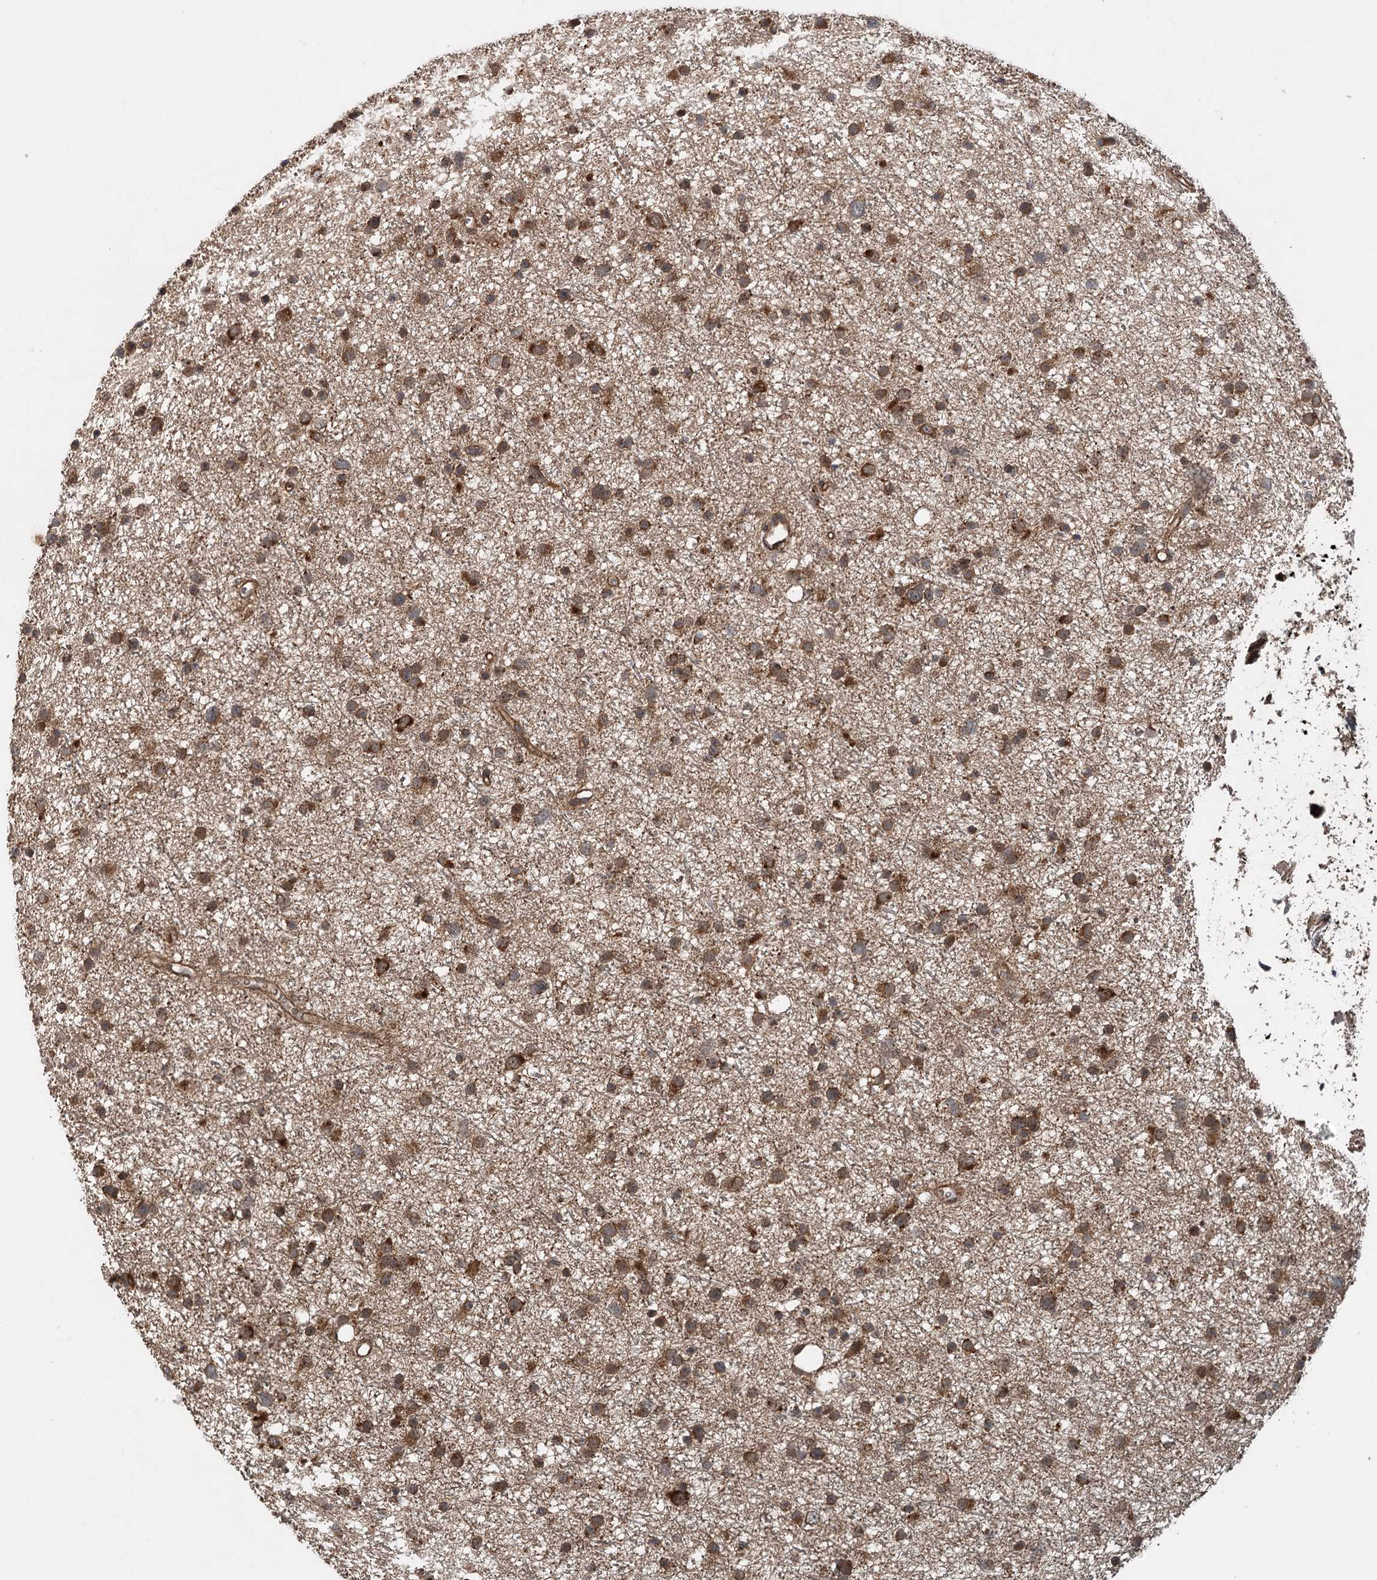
{"staining": {"intensity": "moderate", "quantity": ">75%", "location": "cytoplasmic/membranous"}, "tissue": "glioma", "cell_type": "Tumor cells", "image_type": "cancer", "snomed": [{"axis": "morphology", "description": "Glioma, malignant, Low grade"}, {"axis": "topography", "description": "Cerebral cortex"}], "caption": "An image of glioma stained for a protein reveals moderate cytoplasmic/membranous brown staining in tumor cells. The staining is performed using DAB brown chromogen to label protein expression. The nuclei are counter-stained blue using hematoxylin.", "gene": "INSIG2", "patient": {"sex": "female", "age": 39}}